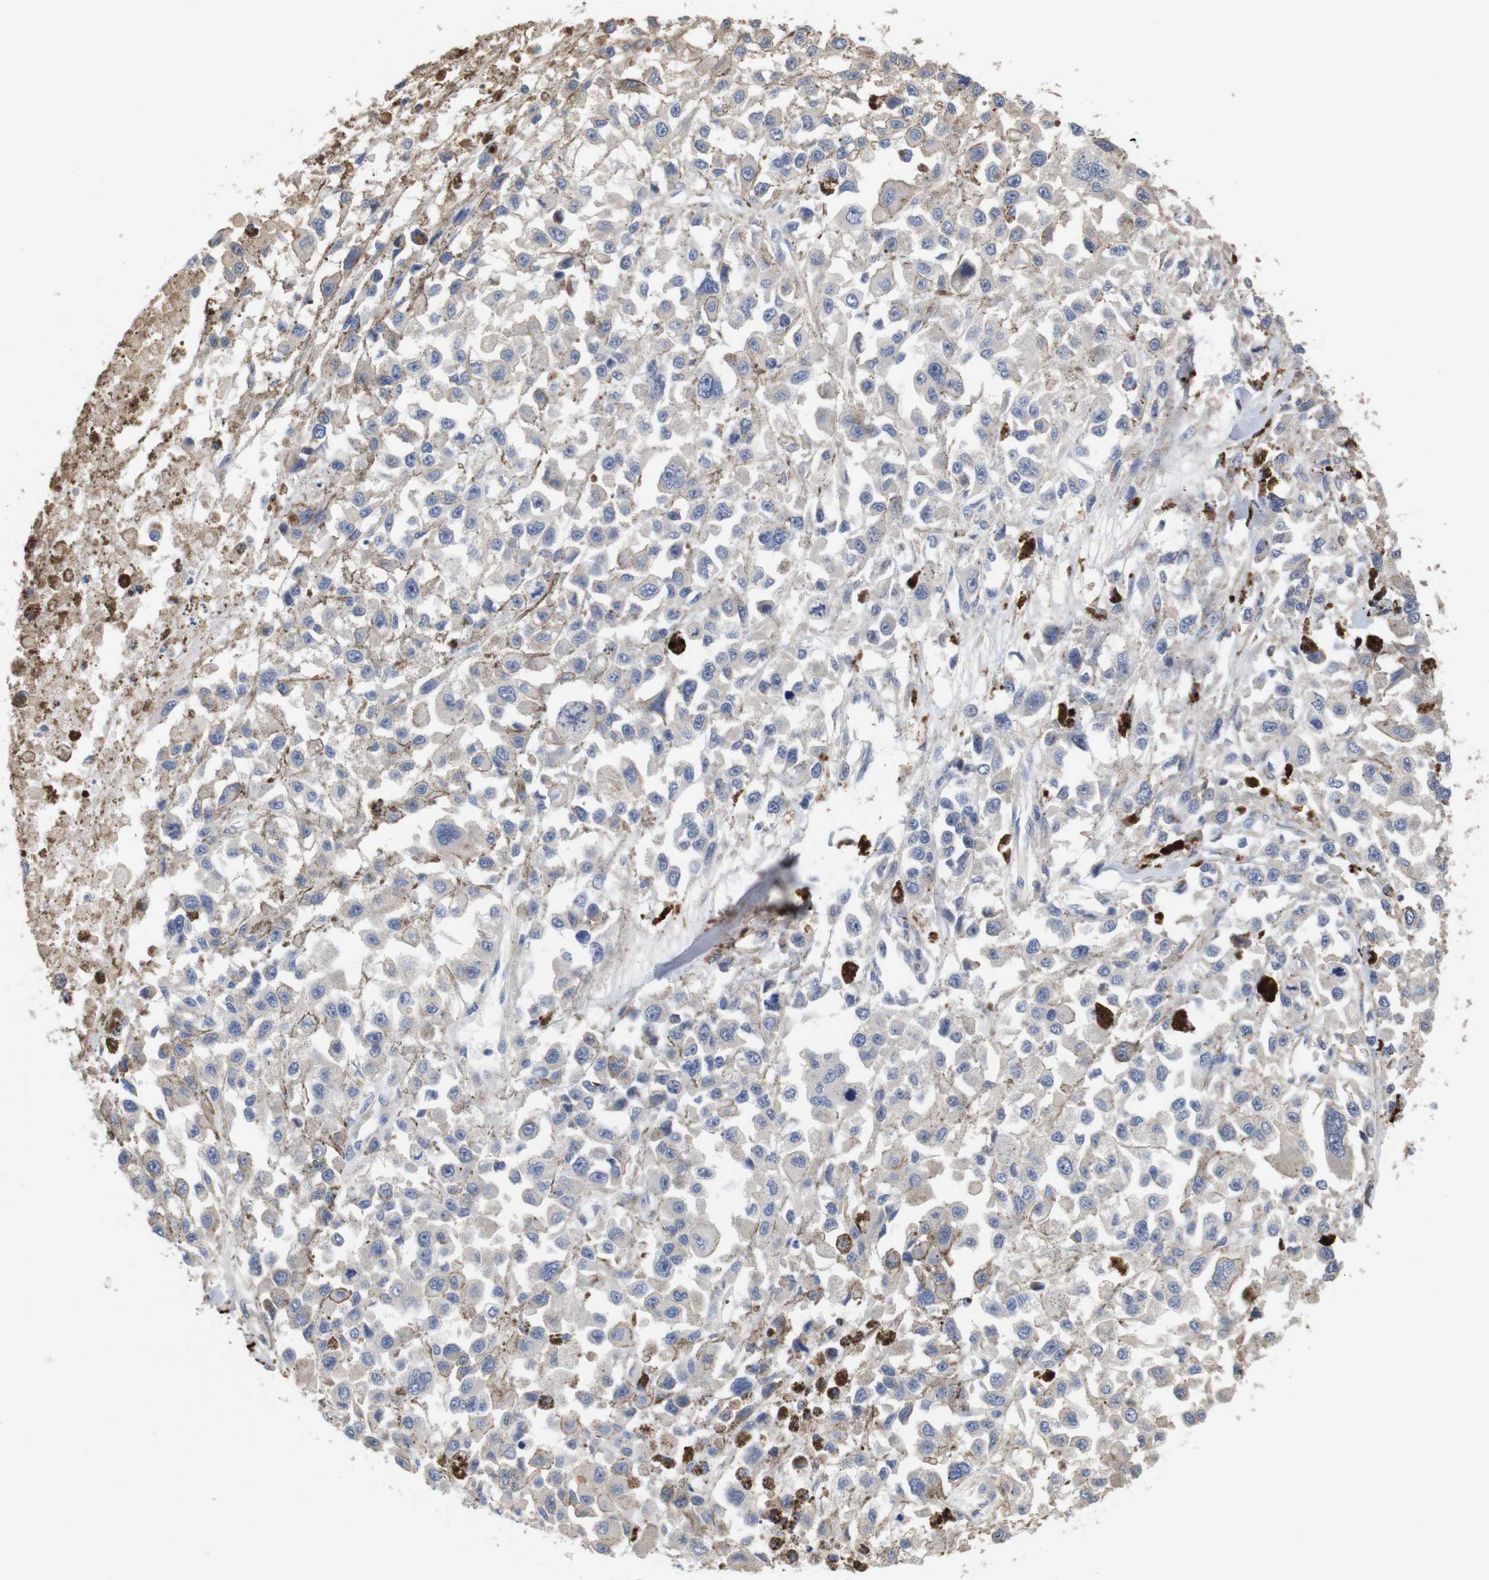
{"staining": {"intensity": "negative", "quantity": "none", "location": "none"}, "tissue": "melanoma", "cell_type": "Tumor cells", "image_type": "cancer", "snomed": [{"axis": "morphology", "description": "Malignant melanoma, Metastatic site"}, {"axis": "topography", "description": "Lymph node"}], "caption": "This is an IHC image of human melanoma. There is no staining in tumor cells.", "gene": "SPRY3", "patient": {"sex": "male", "age": 59}}